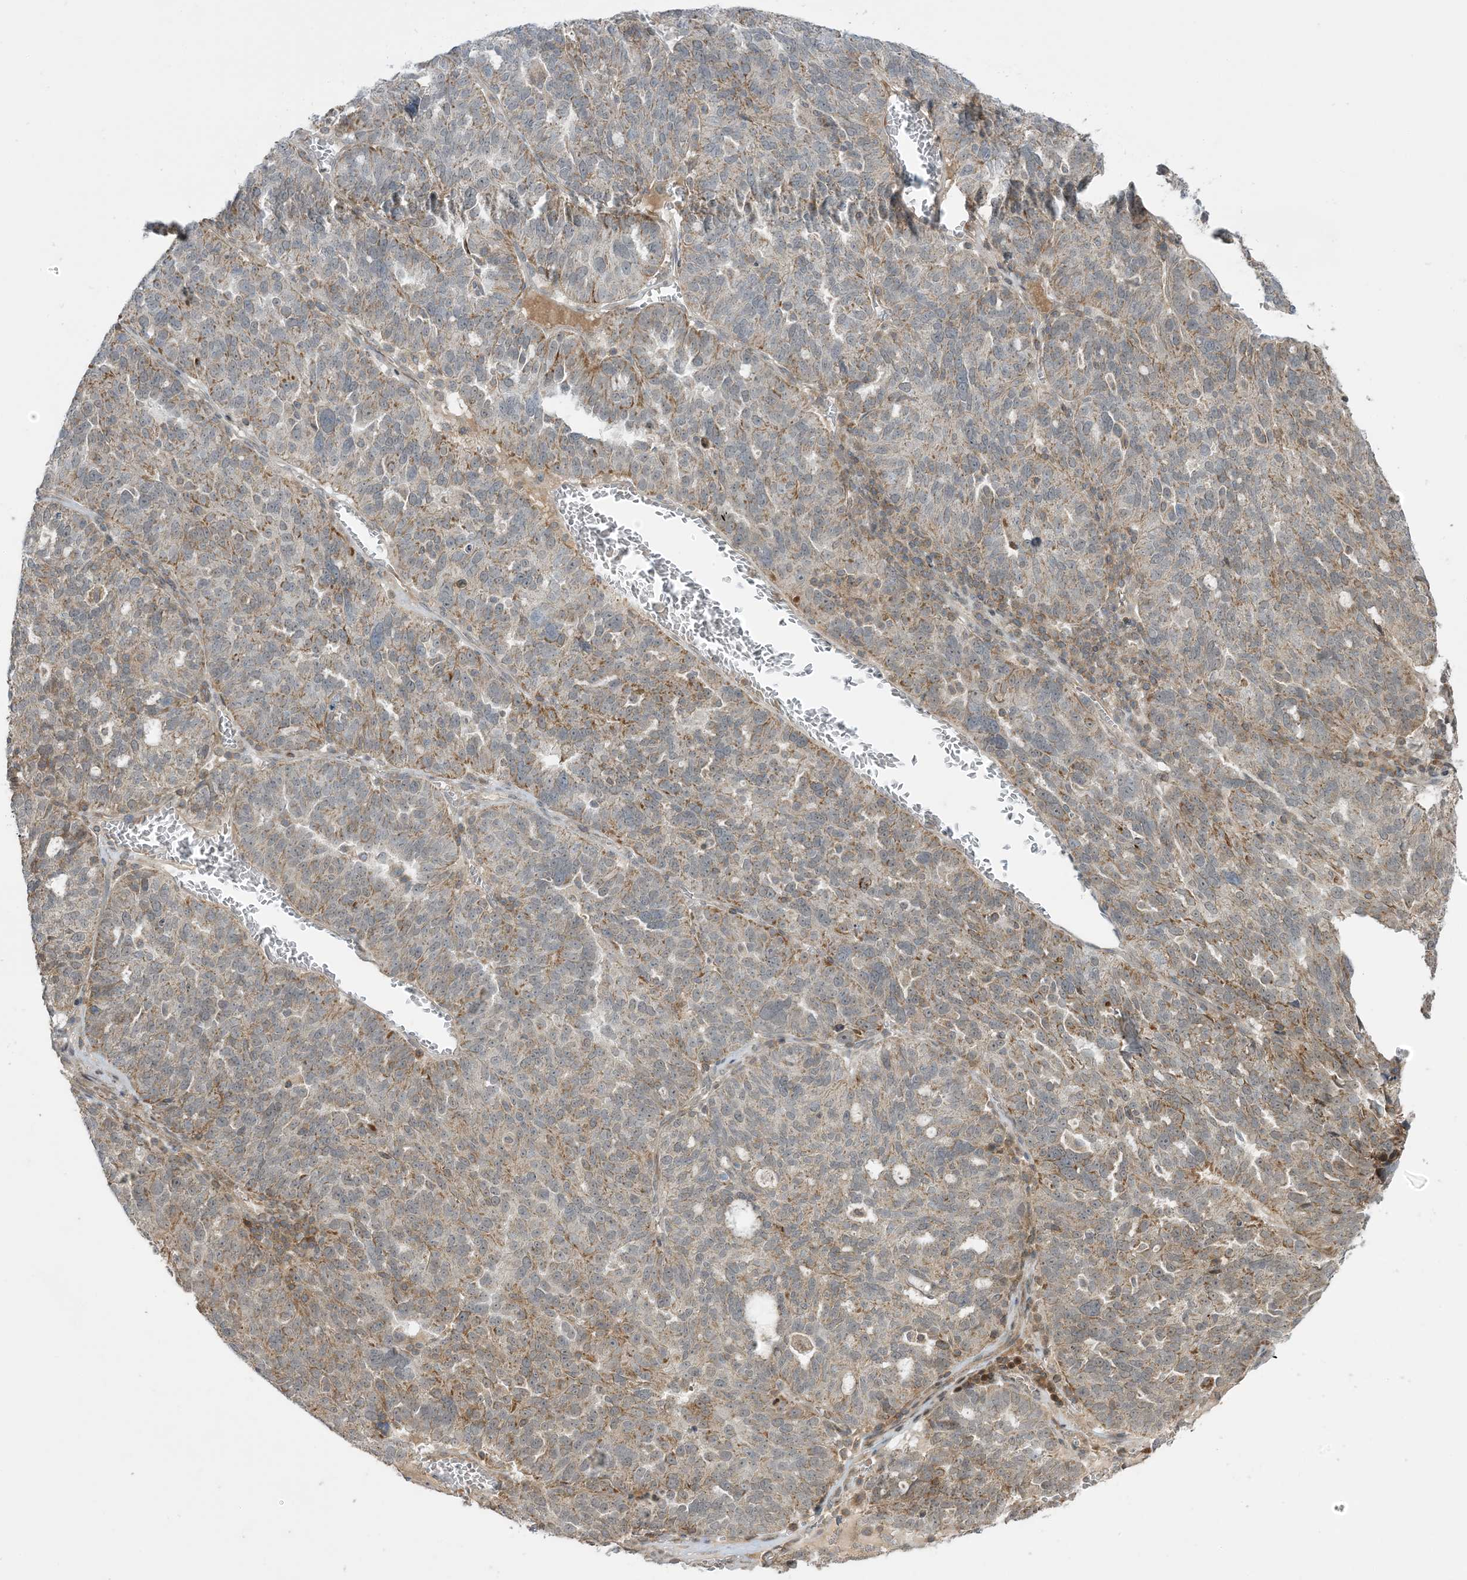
{"staining": {"intensity": "moderate", "quantity": "25%-75%", "location": "cytoplasmic/membranous"}, "tissue": "ovarian cancer", "cell_type": "Tumor cells", "image_type": "cancer", "snomed": [{"axis": "morphology", "description": "Cystadenocarcinoma, serous, NOS"}, {"axis": "topography", "description": "Ovary"}], "caption": "Immunohistochemical staining of ovarian serous cystadenocarcinoma reveals medium levels of moderate cytoplasmic/membranous staining in about 25%-75% of tumor cells.", "gene": "PHLDB2", "patient": {"sex": "female", "age": 59}}